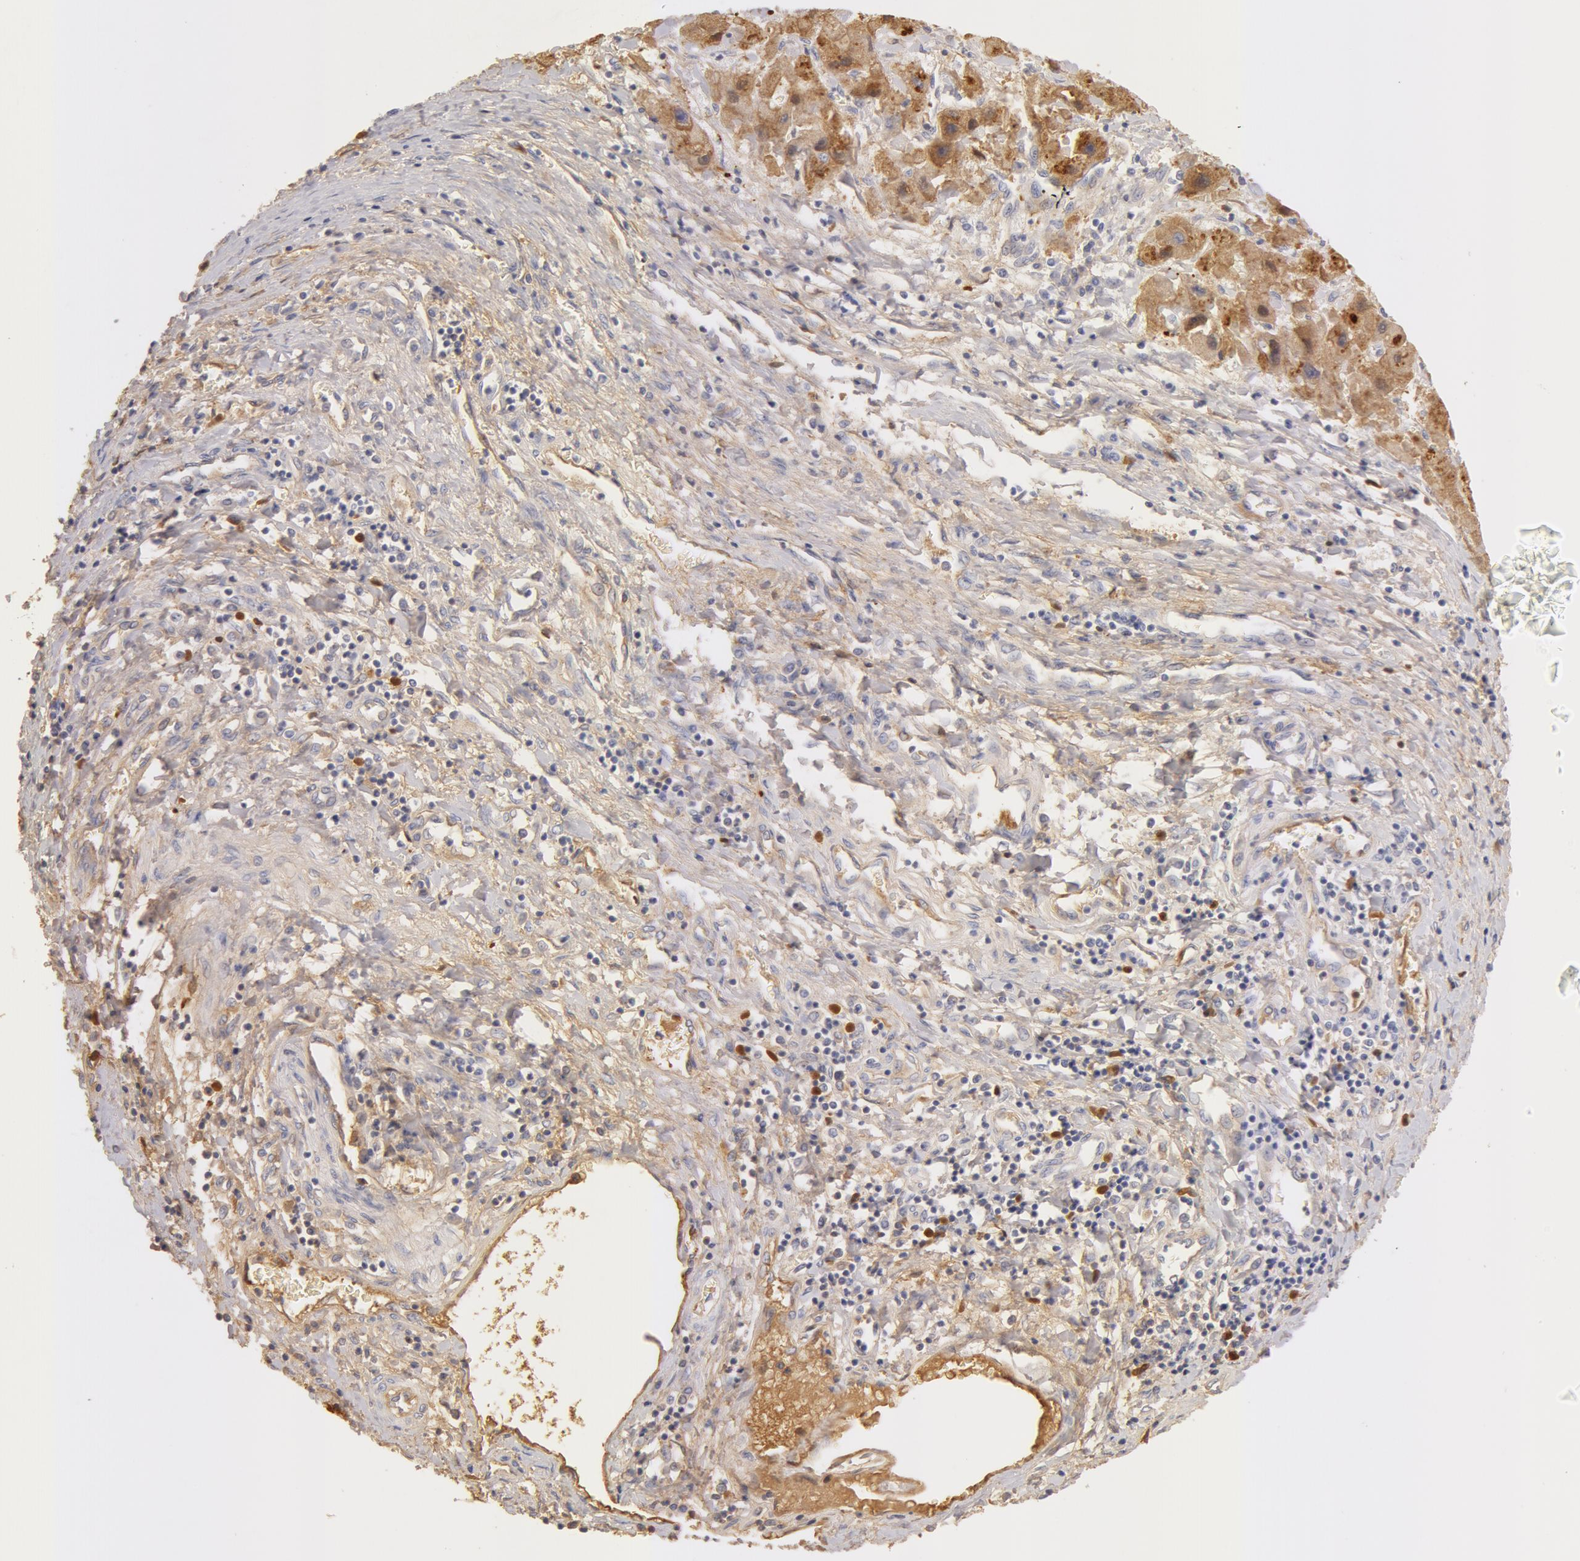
{"staining": {"intensity": "moderate", "quantity": ">75%", "location": "cytoplasmic/membranous"}, "tissue": "liver cancer", "cell_type": "Tumor cells", "image_type": "cancer", "snomed": [{"axis": "morphology", "description": "Carcinoma, Hepatocellular, NOS"}, {"axis": "topography", "description": "Liver"}], "caption": "Liver hepatocellular carcinoma tissue reveals moderate cytoplasmic/membranous expression in about >75% of tumor cells (Brightfield microscopy of DAB IHC at high magnification).", "gene": "GC", "patient": {"sex": "male", "age": 24}}